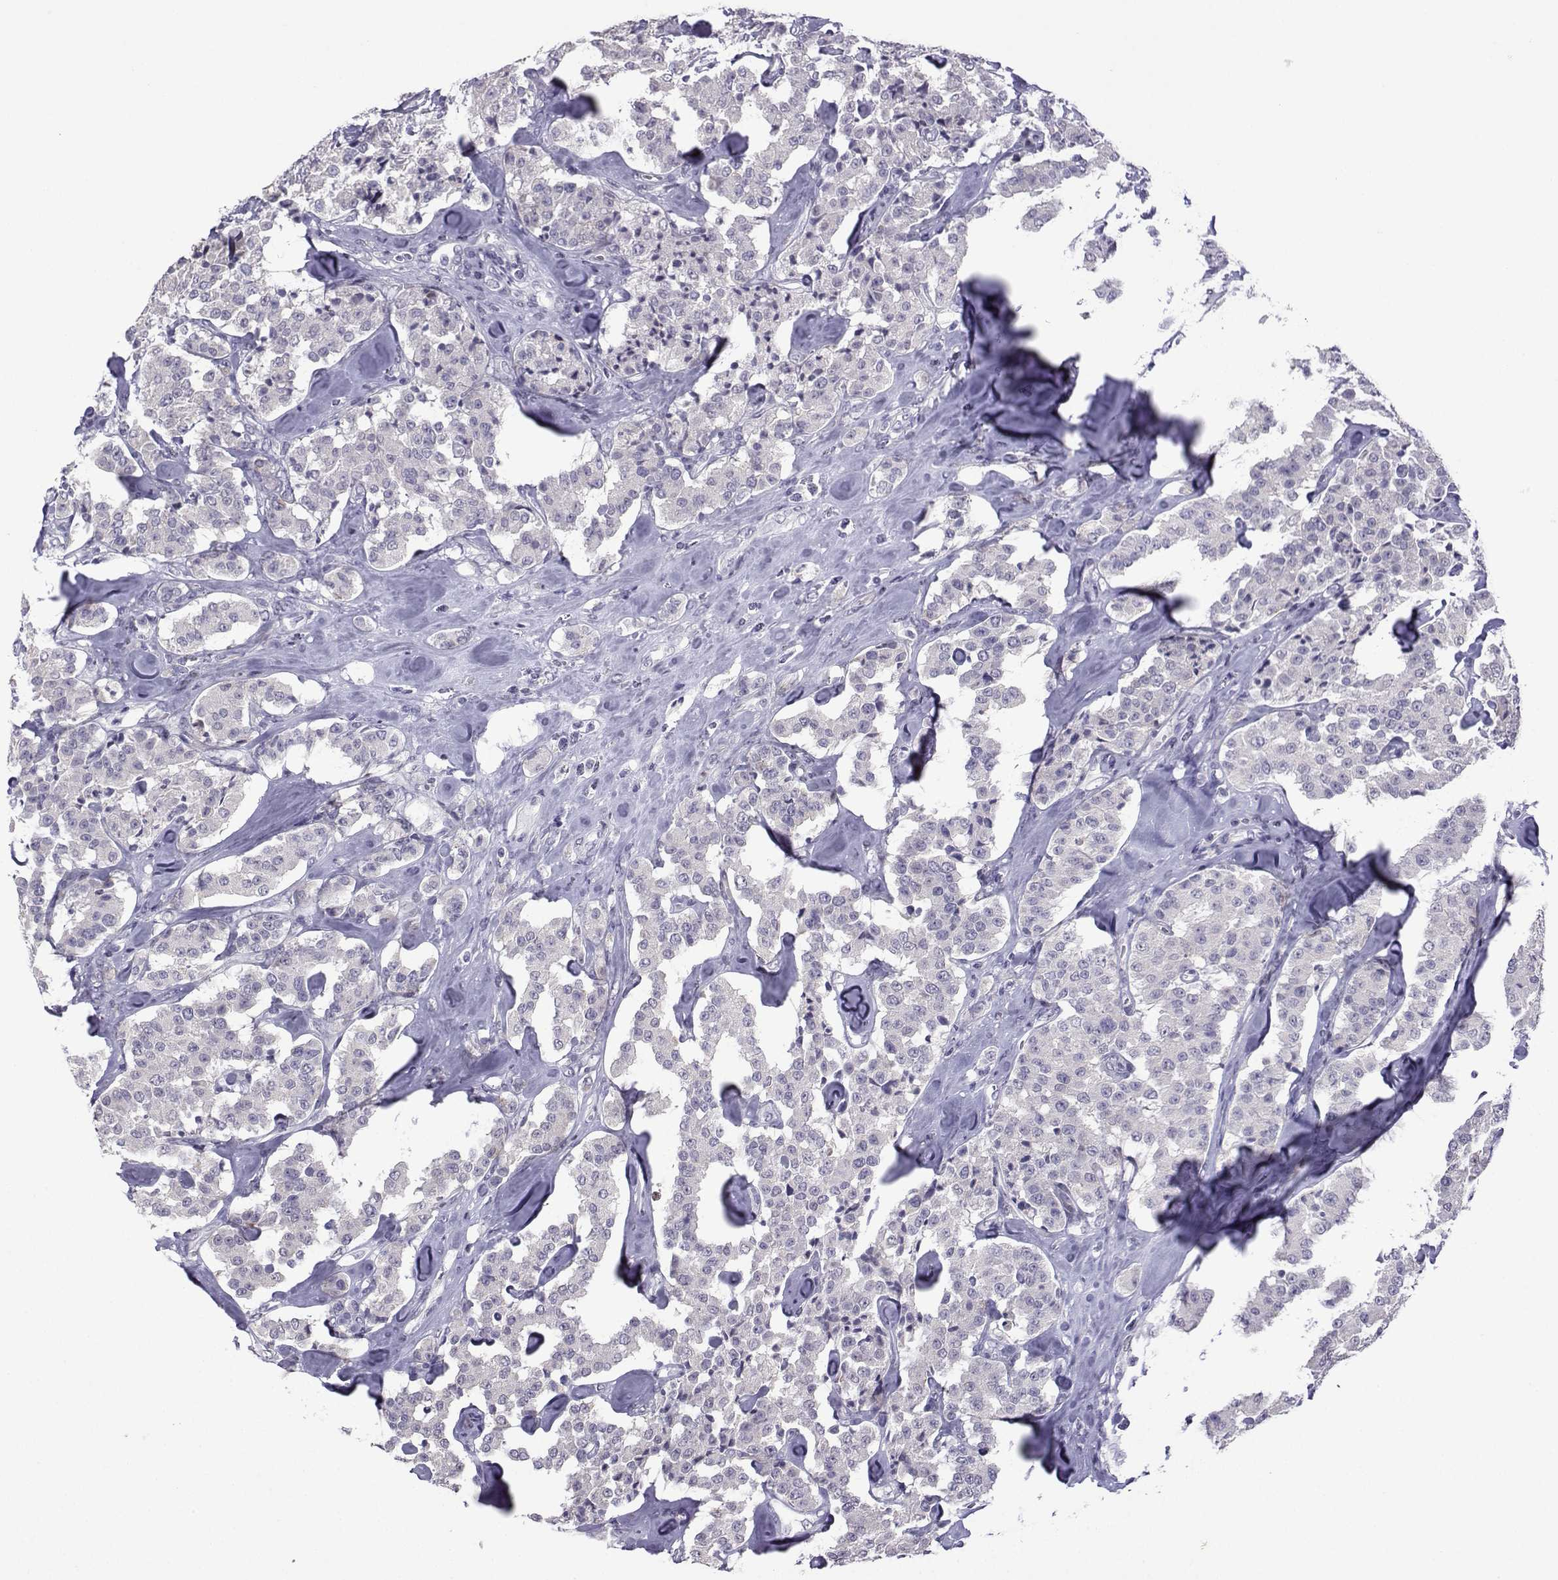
{"staining": {"intensity": "negative", "quantity": "none", "location": "none"}, "tissue": "carcinoid", "cell_type": "Tumor cells", "image_type": "cancer", "snomed": [{"axis": "morphology", "description": "Carcinoid, malignant, NOS"}, {"axis": "topography", "description": "Pancreas"}], "caption": "Human carcinoid stained for a protein using immunohistochemistry reveals no positivity in tumor cells.", "gene": "CFAP70", "patient": {"sex": "male", "age": 41}}